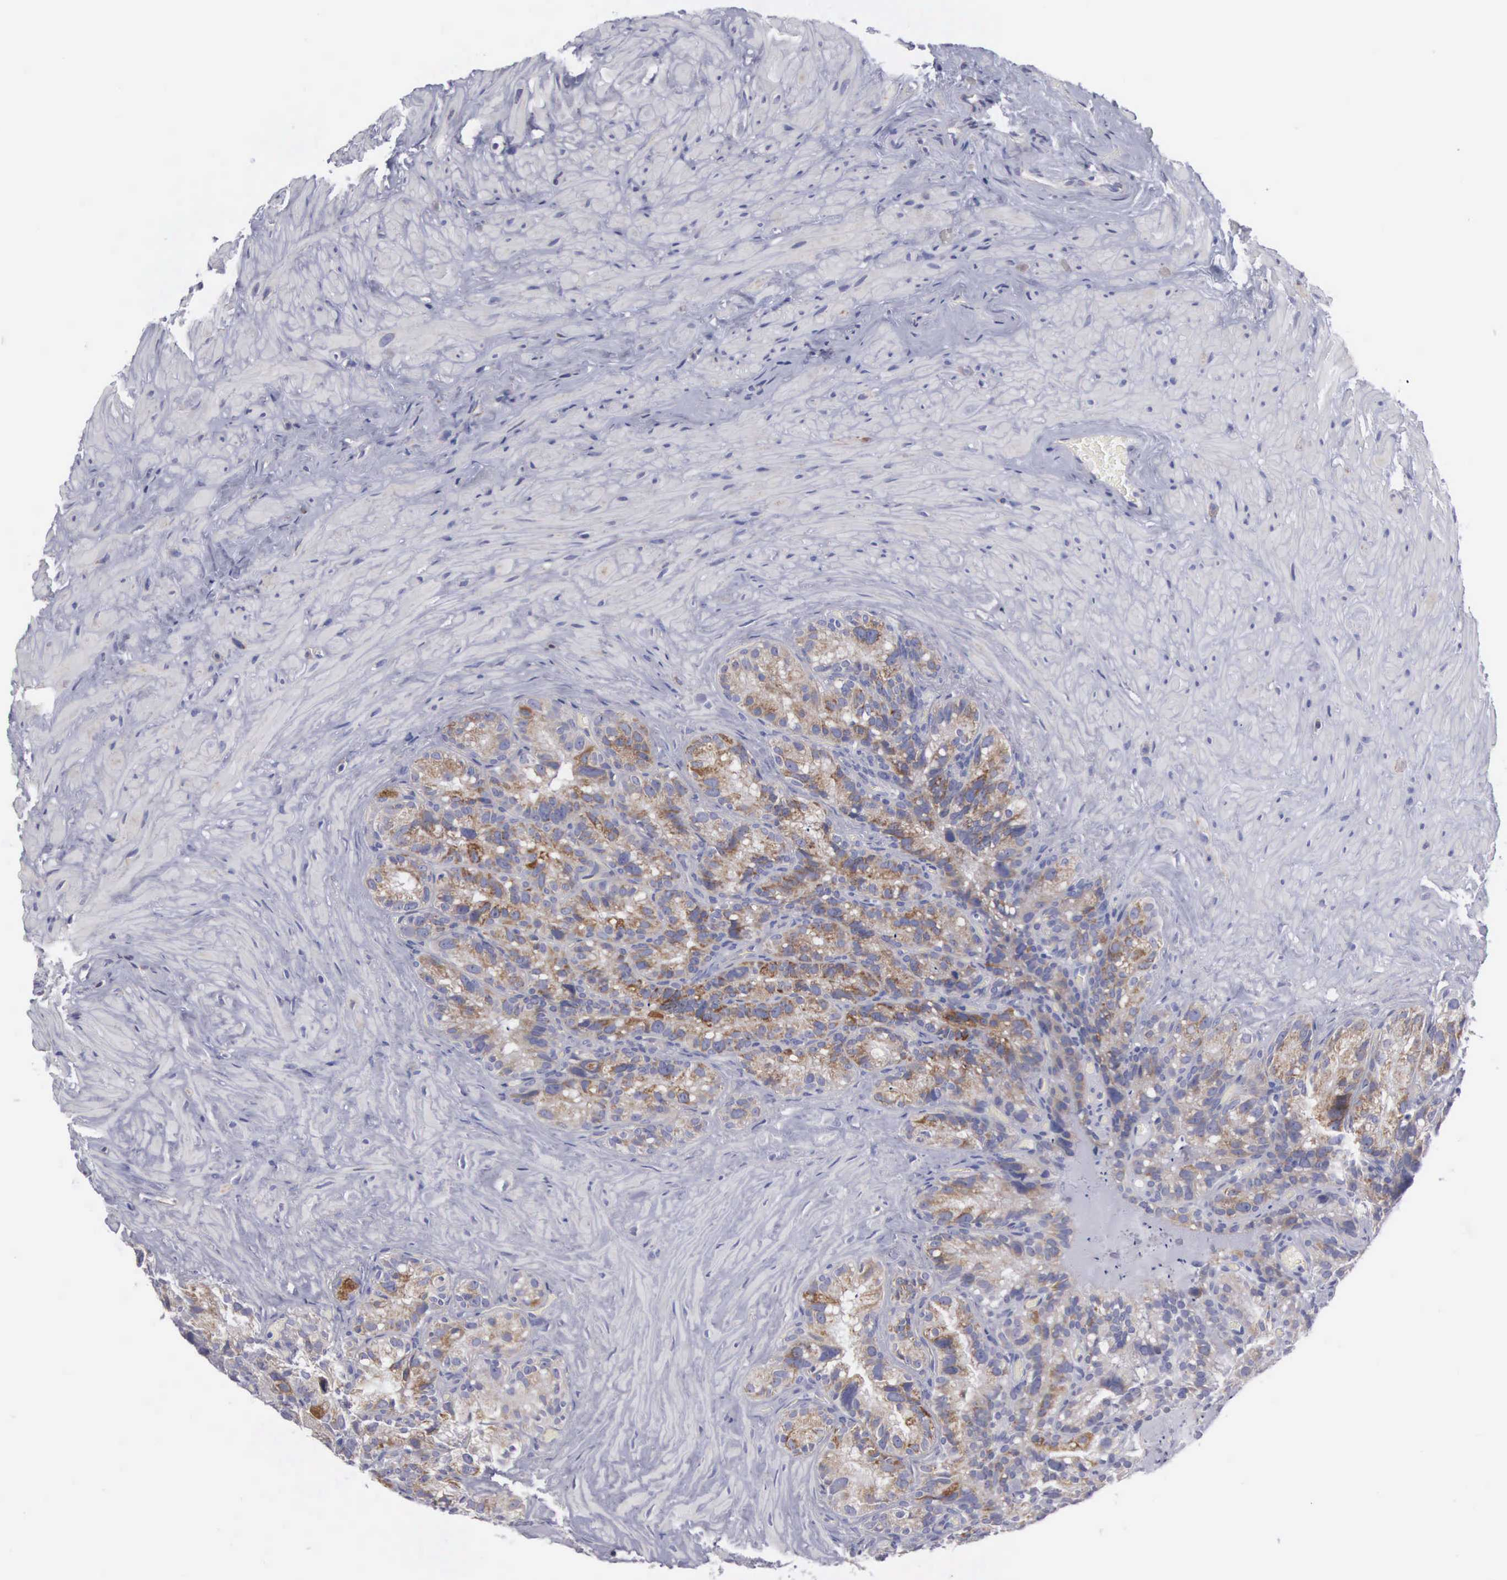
{"staining": {"intensity": "moderate", "quantity": ">75%", "location": "cytoplasmic/membranous"}, "tissue": "seminal vesicle", "cell_type": "Glandular cells", "image_type": "normal", "snomed": [{"axis": "morphology", "description": "Normal tissue, NOS"}, {"axis": "topography", "description": "Seminal veicle"}], "caption": "Human seminal vesicle stained for a protein (brown) displays moderate cytoplasmic/membranous positive positivity in approximately >75% of glandular cells.", "gene": "APOOL", "patient": {"sex": "male", "age": 63}}